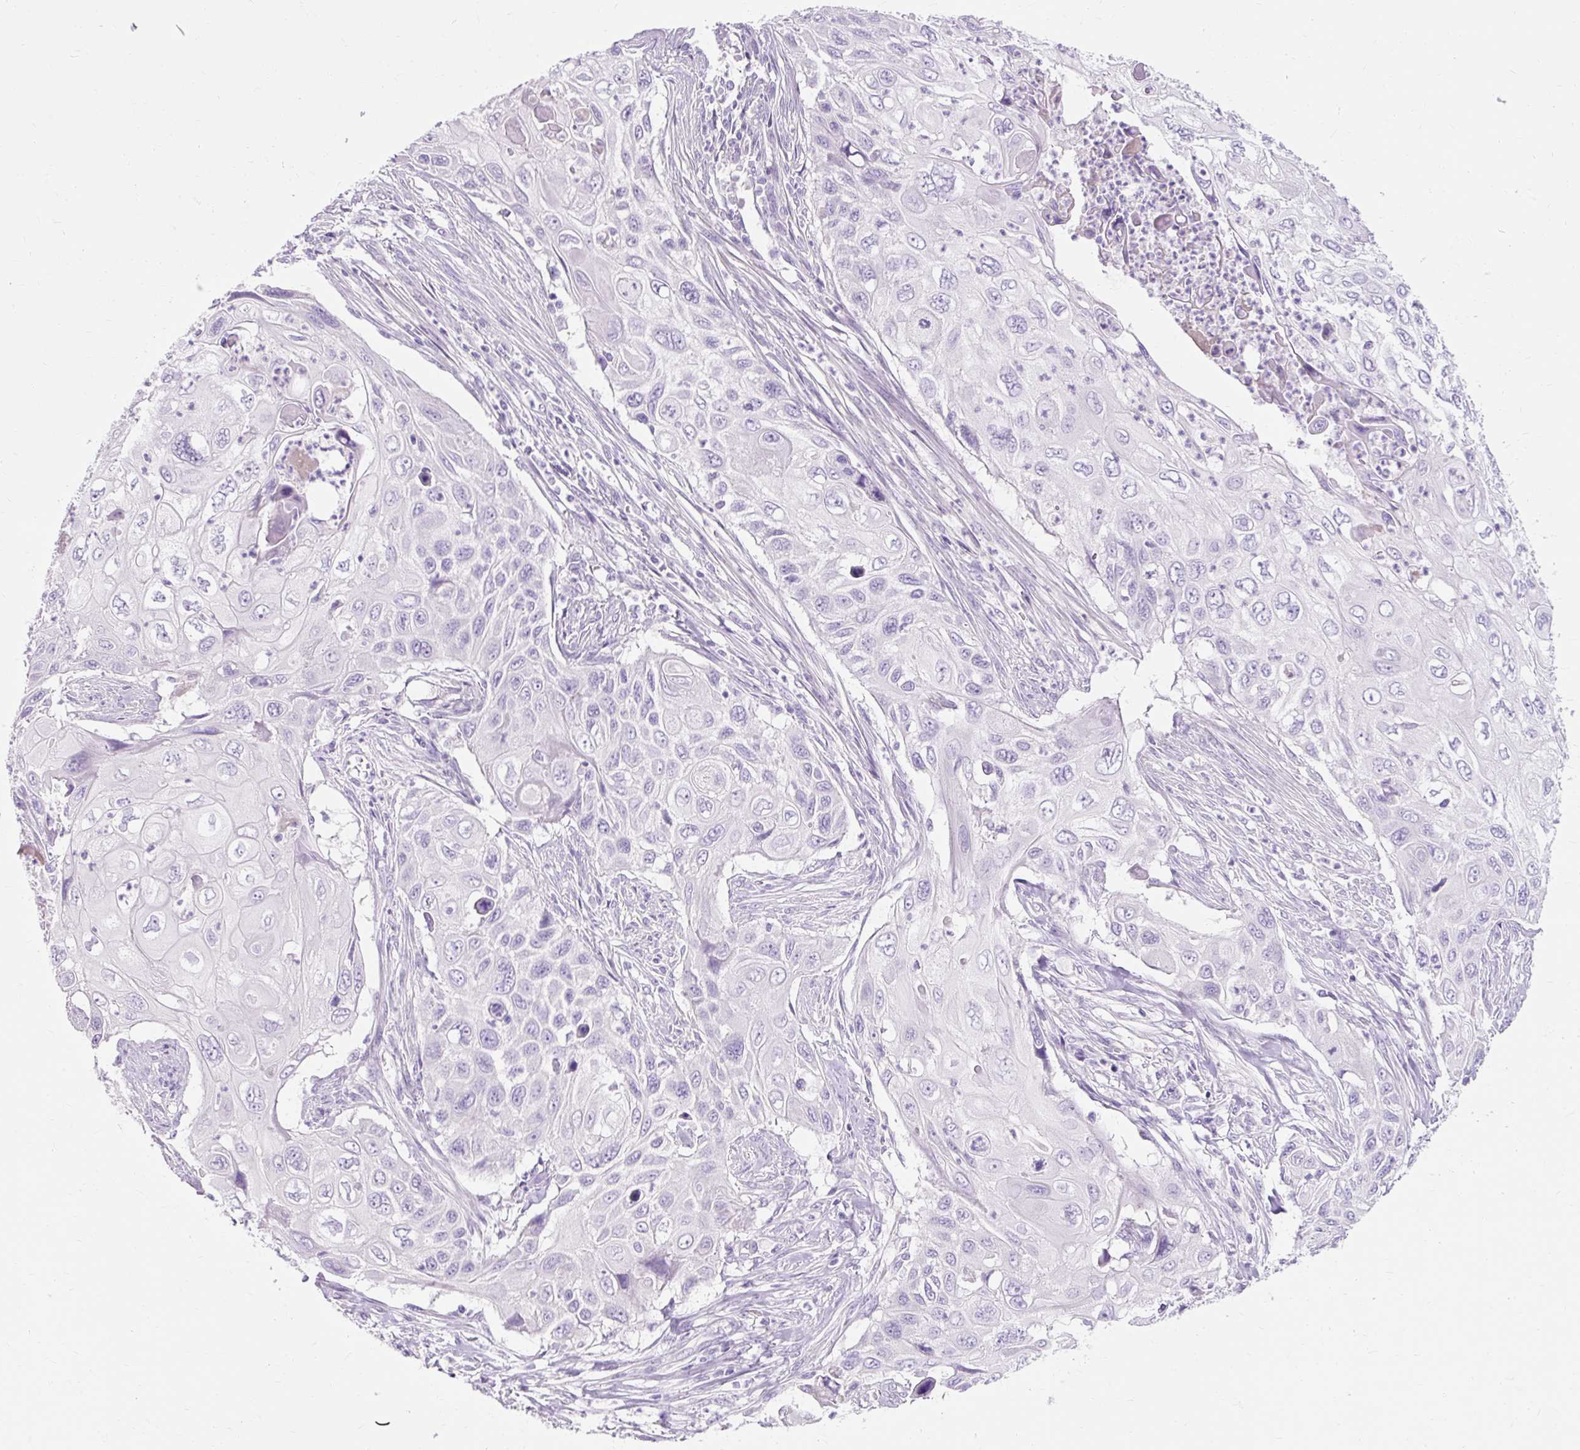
{"staining": {"intensity": "negative", "quantity": "none", "location": "none"}, "tissue": "cervical cancer", "cell_type": "Tumor cells", "image_type": "cancer", "snomed": [{"axis": "morphology", "description": "Squamous cell carcinoma, NOS"}, {"axis": "topography", "description": "Cervix"}], "caption": "Tumor cells are negative for protein expression in human cervical cancer (squamous cell carcinoma).", "gene": "TMEM213", "patient": {"sex": "female", "age": 70}}